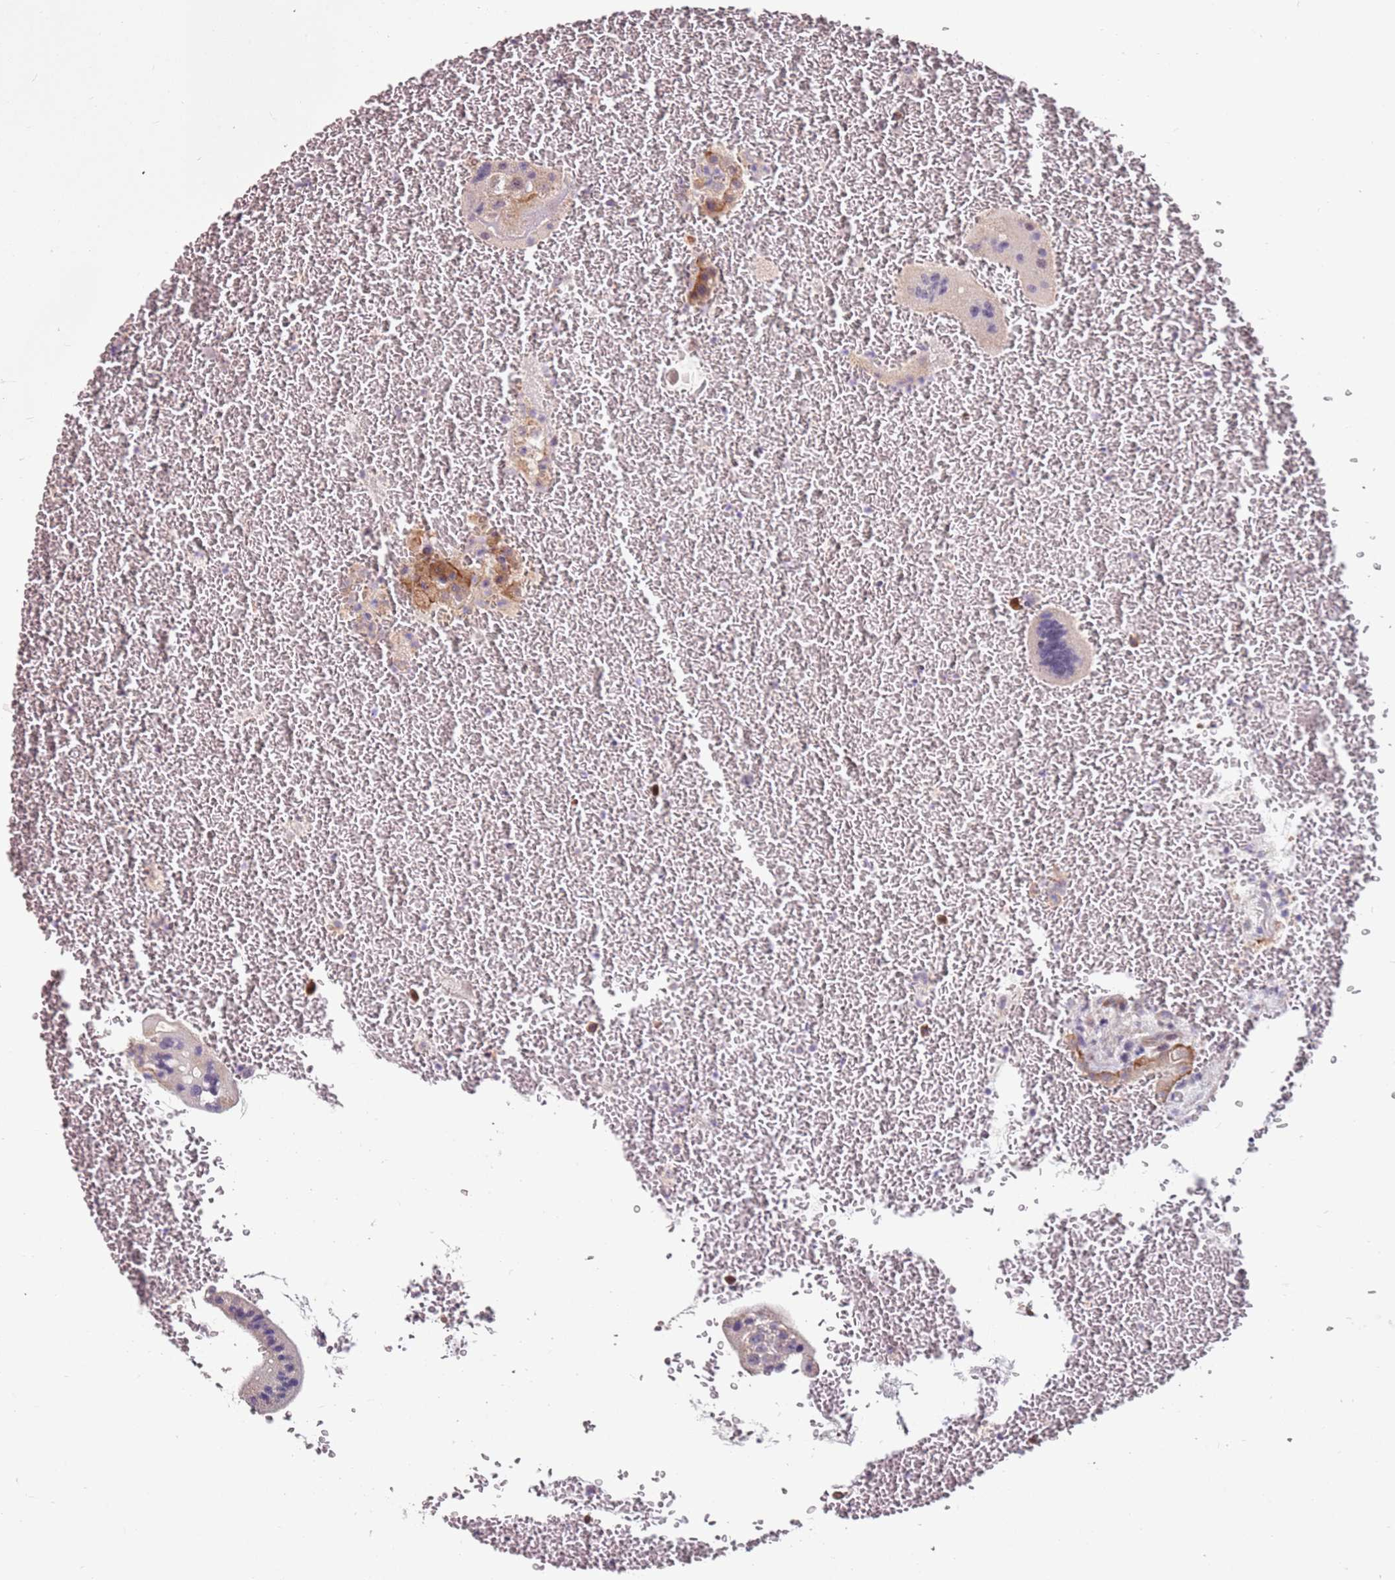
{"staining": {"intensity": "weak", "quantity": "<25%", "location": "cytoplasmic/membranous"}, "tissue": "placenta", "cell_type": "Decidual cells", "image_type": "normal", "snomed": [{"axis": "morphology", "description": "Normal tissue, NOS"}, {"axis": "topography", "description": "Placenta"}], "caption": "Placenta stained for a protein using immunohistochemistry (IHC) reveals no staining decidual cells.", "gene": "RARS2", "patient": {"sex": "female", "age": 35}}